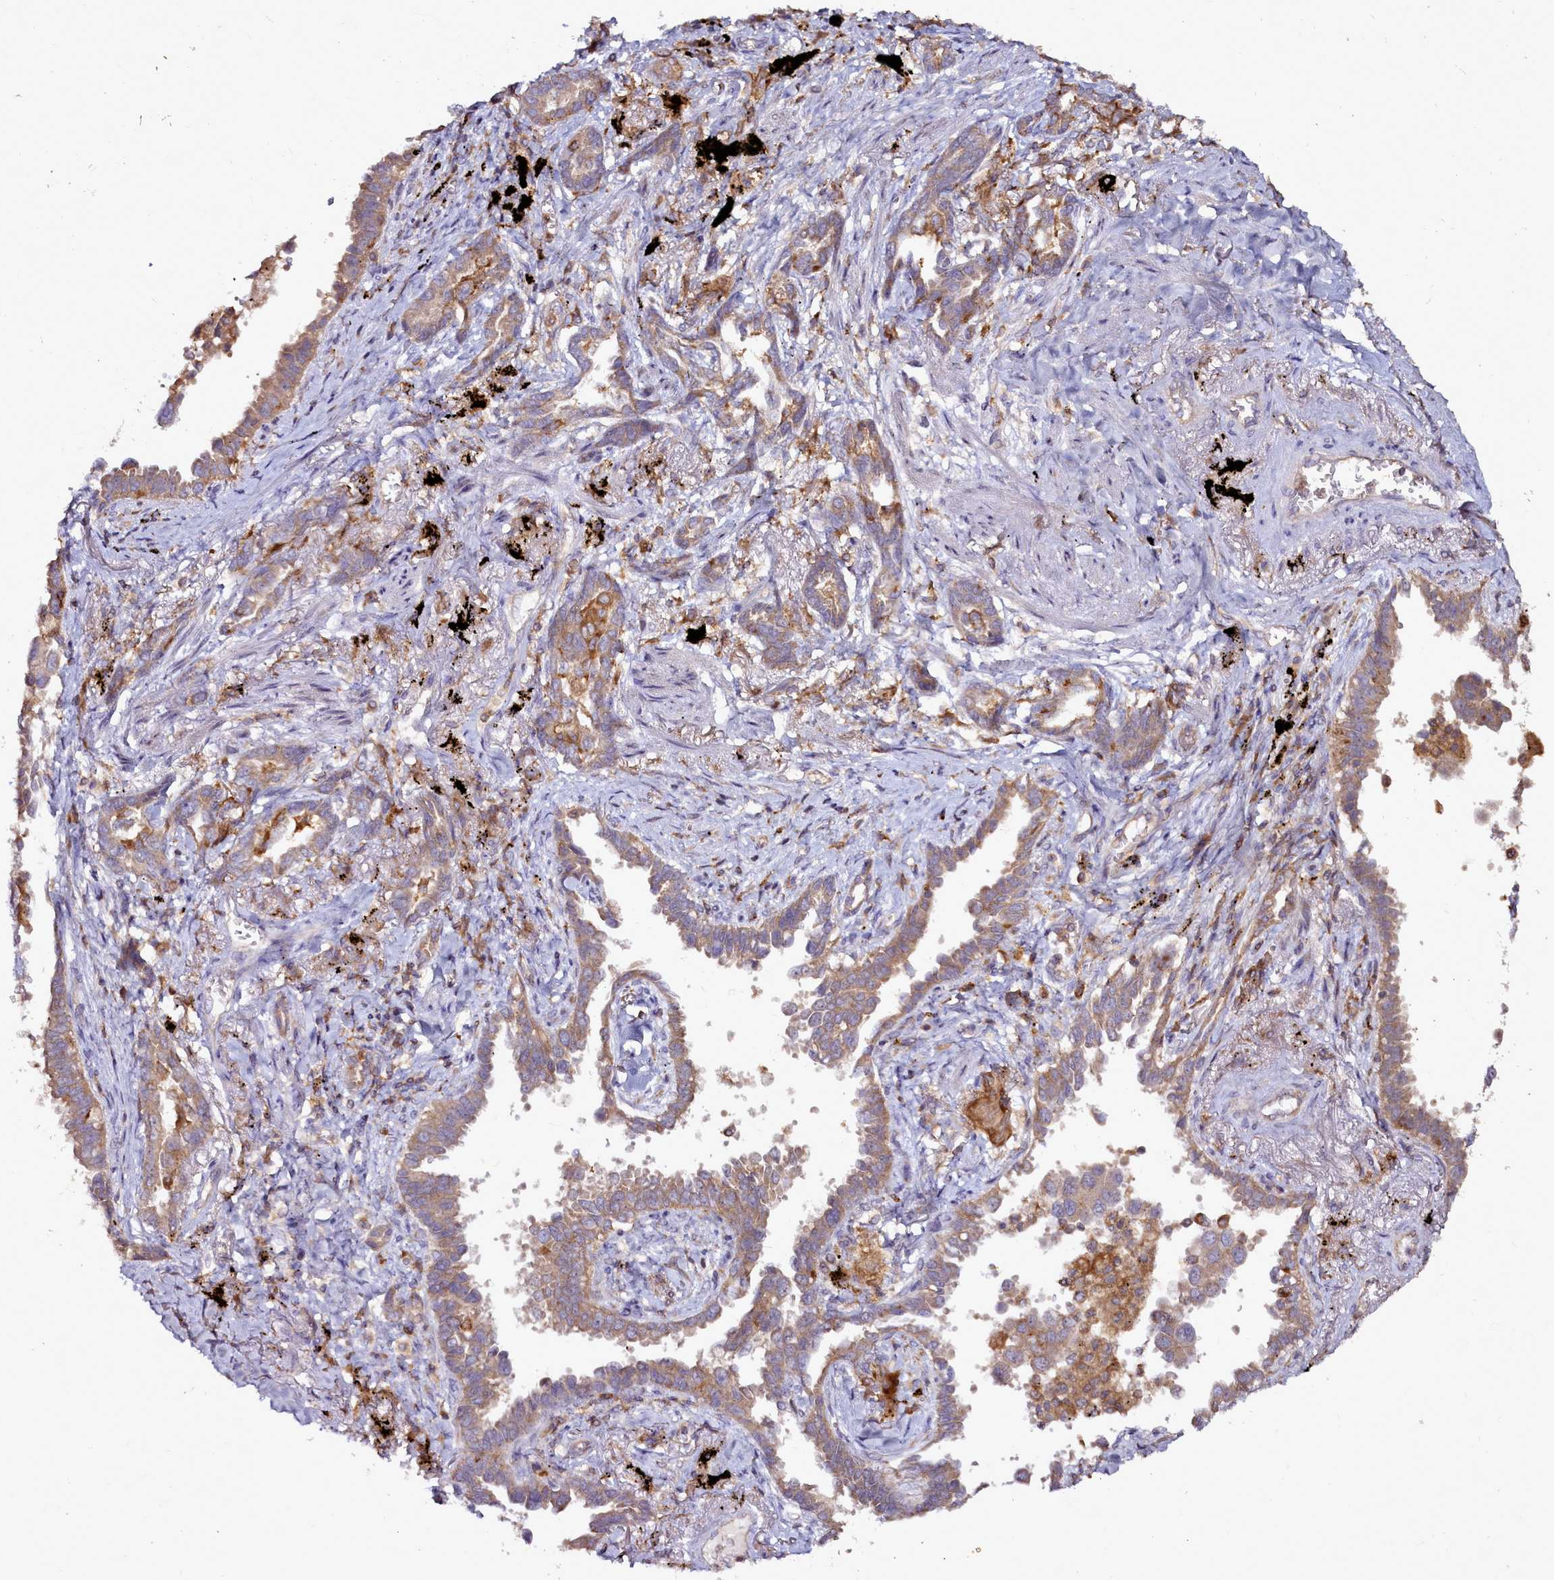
{"staining": {"intensity": "moderate", "quantity": ">75%", "location": "cytoplasmic/membranous"}, "tissue": "lung cancer", "cell_type": "Tumor cells", "image_type": "cancer", "snomed": [{"axis": "morphology", "description": "Adenocarcinoma, NOS"}, {"axis": "topography", "description": "Lung"}], "caption": "Immunohistochemical staining of human lung cancer displays moderate cytoplasmic/membranous protein positivity in approximately >75% of tumor cells. The protein of interest is shown in brown color, while the nuclei are stained blue.", "gene": "NCKAP1L", "patient": {"sex": "male", "age": 67}}